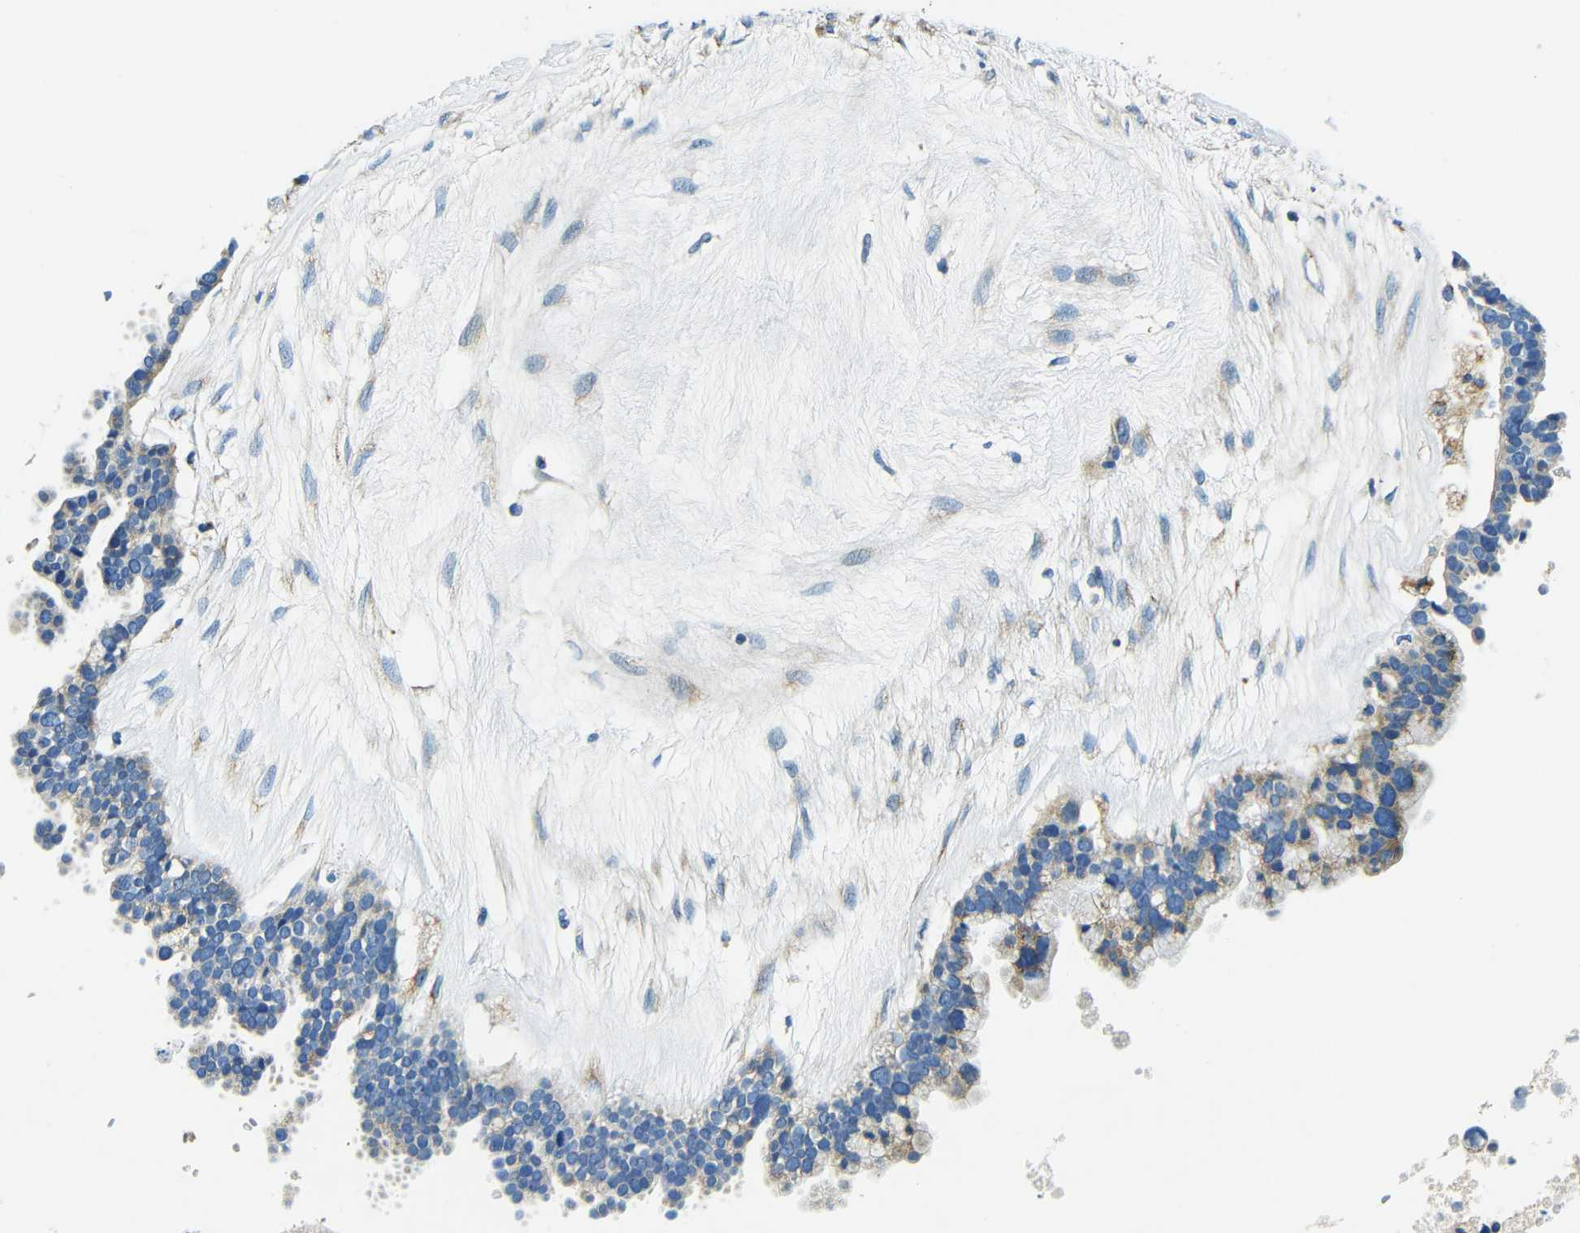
{"staining": {"intensity": "weak", "quantity": ">75%", "location": "cytoplasmic/membranous"}, "tissue": "ovarian cancer", "cell_type": "Tumor cells", "image_type": "cancer", "snomed": [{"axis": "morphology", "description": "Cystadenocarcinoma, serous, NOS"}, {"axis": "topography", "description": "Ovary"}], "caption": "Protein staining exhibits weak cytoplasmic/membranous staining in approximately >75% of tumor cells in ovarian serous cystadenocarcinoma.", "gene": "USO1", "patient": {"sex": "female", "age": 56}}